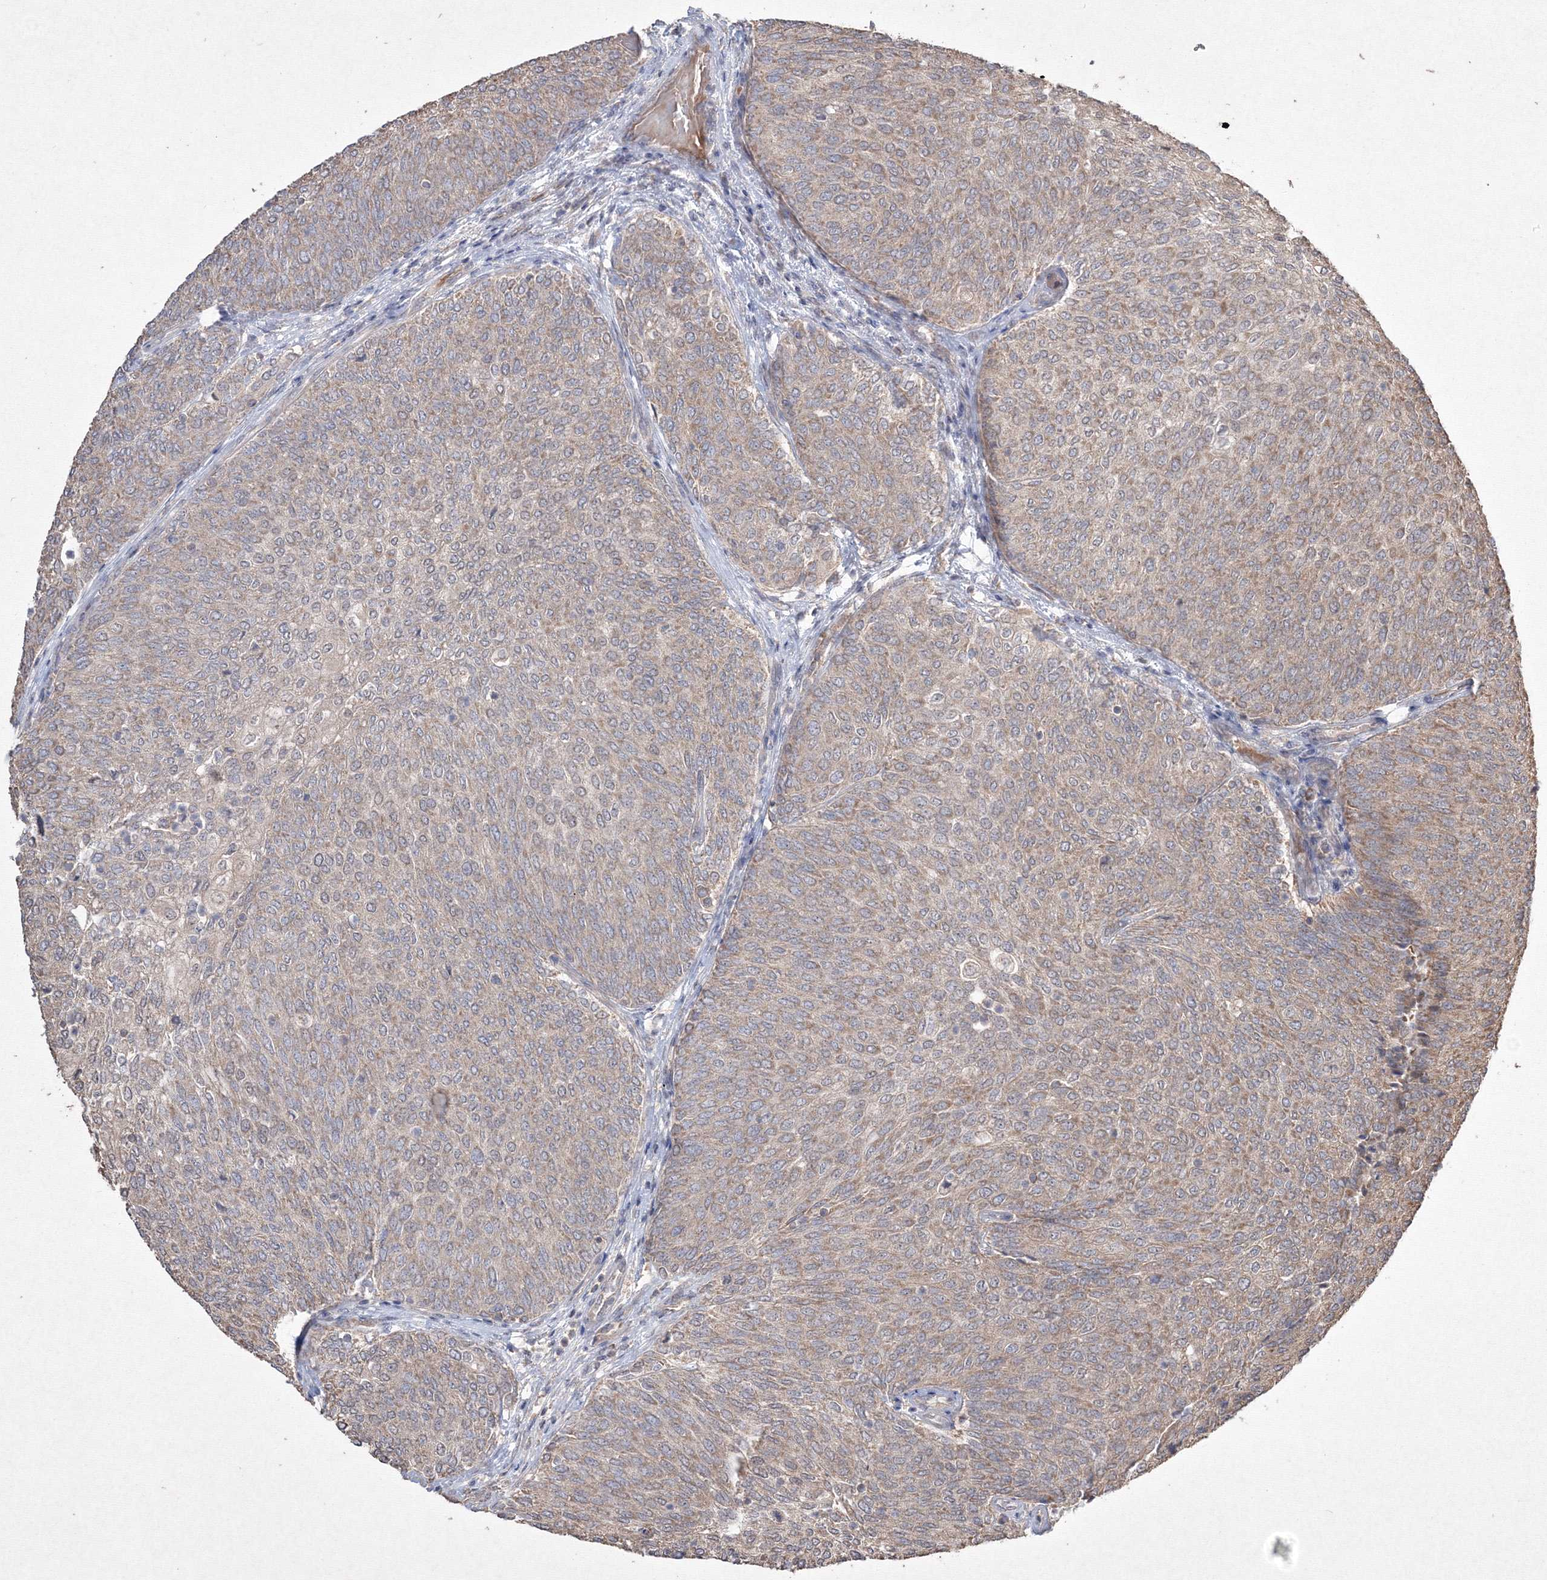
{"staining": {"intensity": "weak", "quantity": ">75%", "location": "cytoplasmic/membranous"}, "tissue": "urothelial cancer", "cell_type": "Tumor cells", "image_type": "cancer", "snomed": [{"axis": "morphology", "description": "Urothelial carcinoma, Low grade"}, {"axis": "topography", "description": "Urinary bladder"}], "caption": "Tumor cells show low levels of weak cytoplasmic/membranous staining in about >75% of cells in low-grade urothelial carcinoma.", "gene": "GRSF1", "patient": {"sex": "female", "age": 79}}